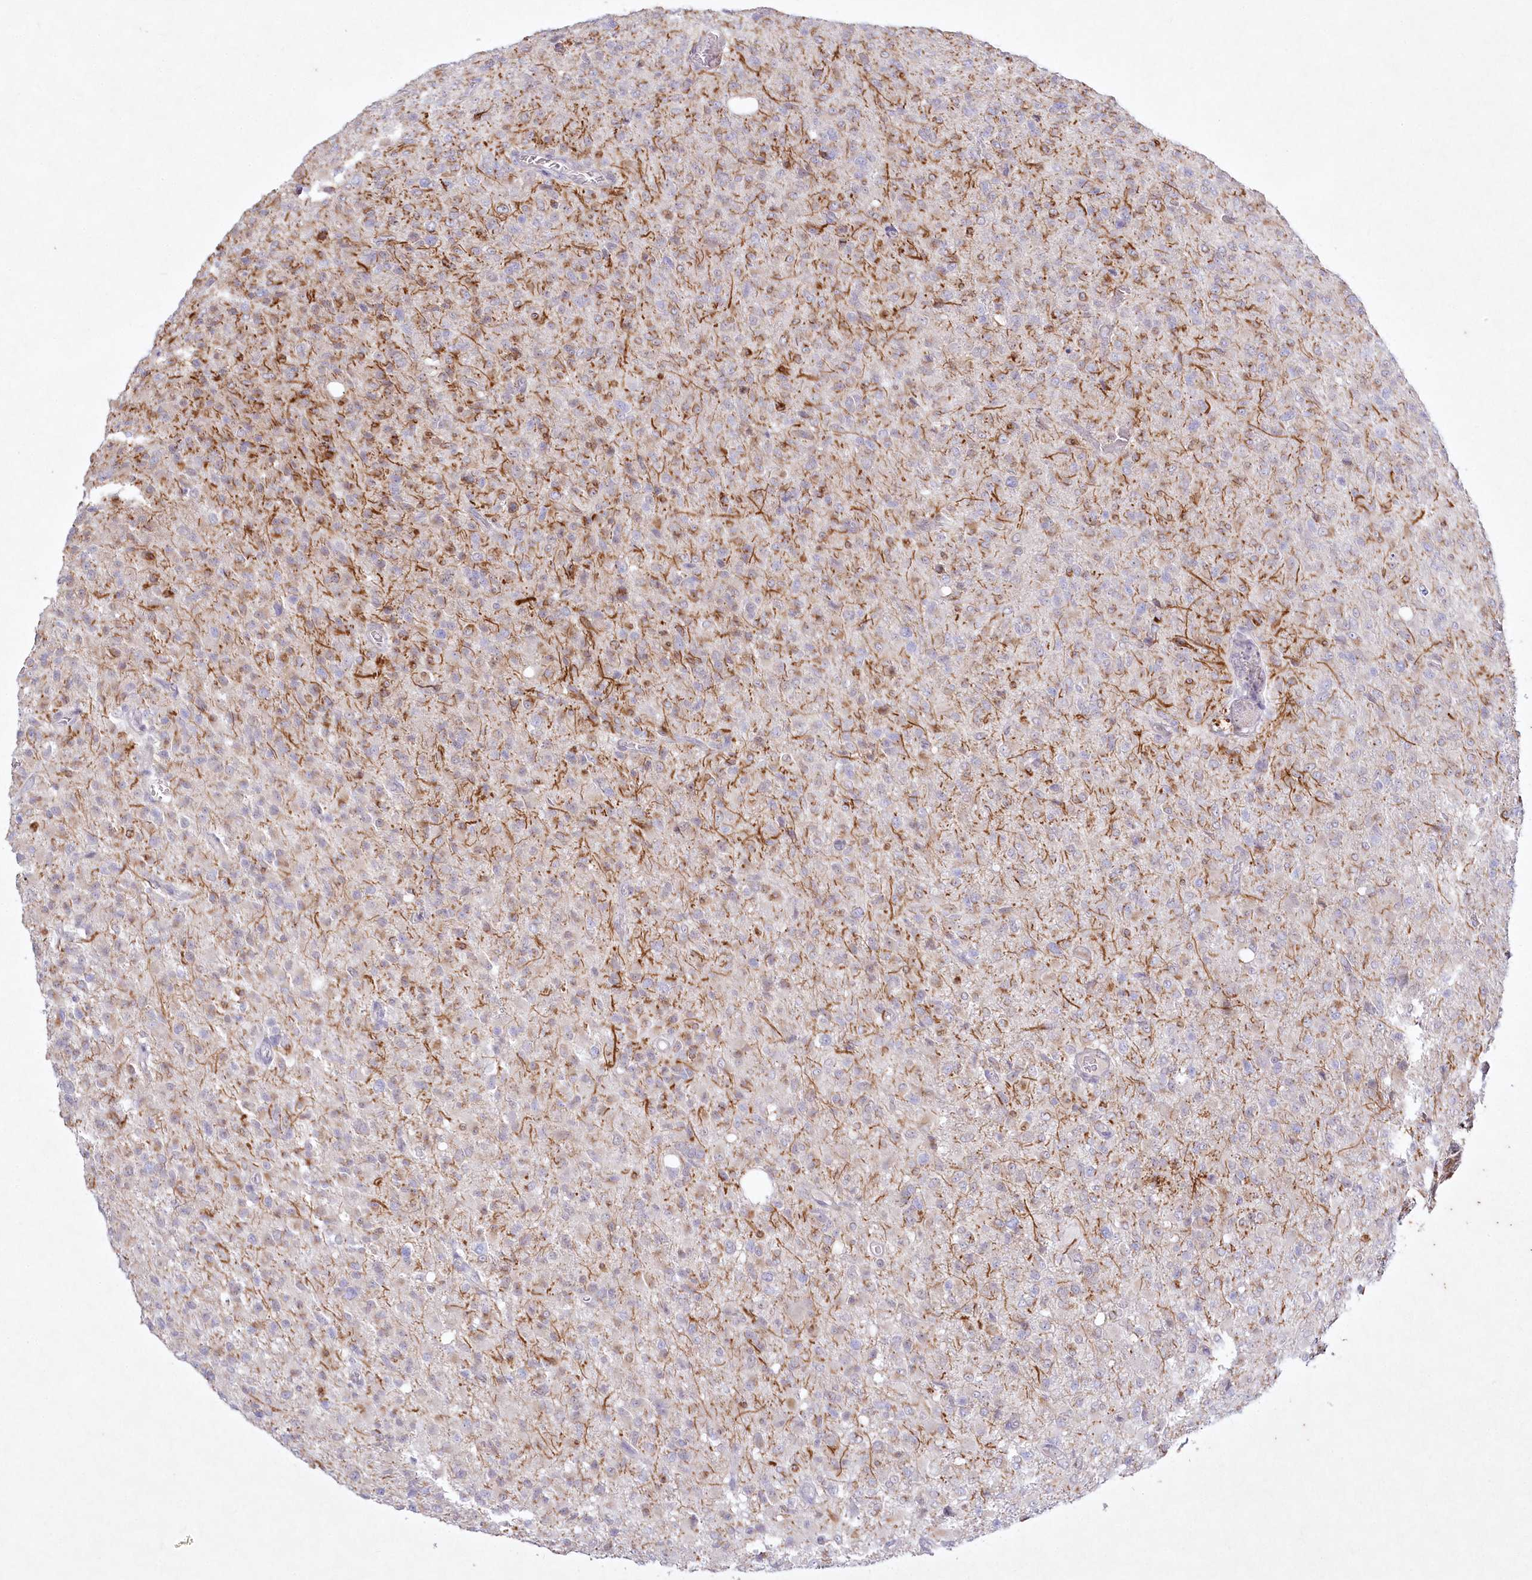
{"staining": {"intensity": "negative", "quantity": "none", "location": "none"}, "tissue": "glioma", "cell_type": "Tumor cells", "image_type": "cancer", "snomed": [{"axis": "morphology", "description": "Glioma, malignant, High grade"}, {"axis": "topography", "description": "Brain"}], "caption": "The IHC histopathology image has no significant staining in tumor cells of glioma tissue.", "gene": "ABITRAM", "patient": {"sex": "female", "age": 57}}